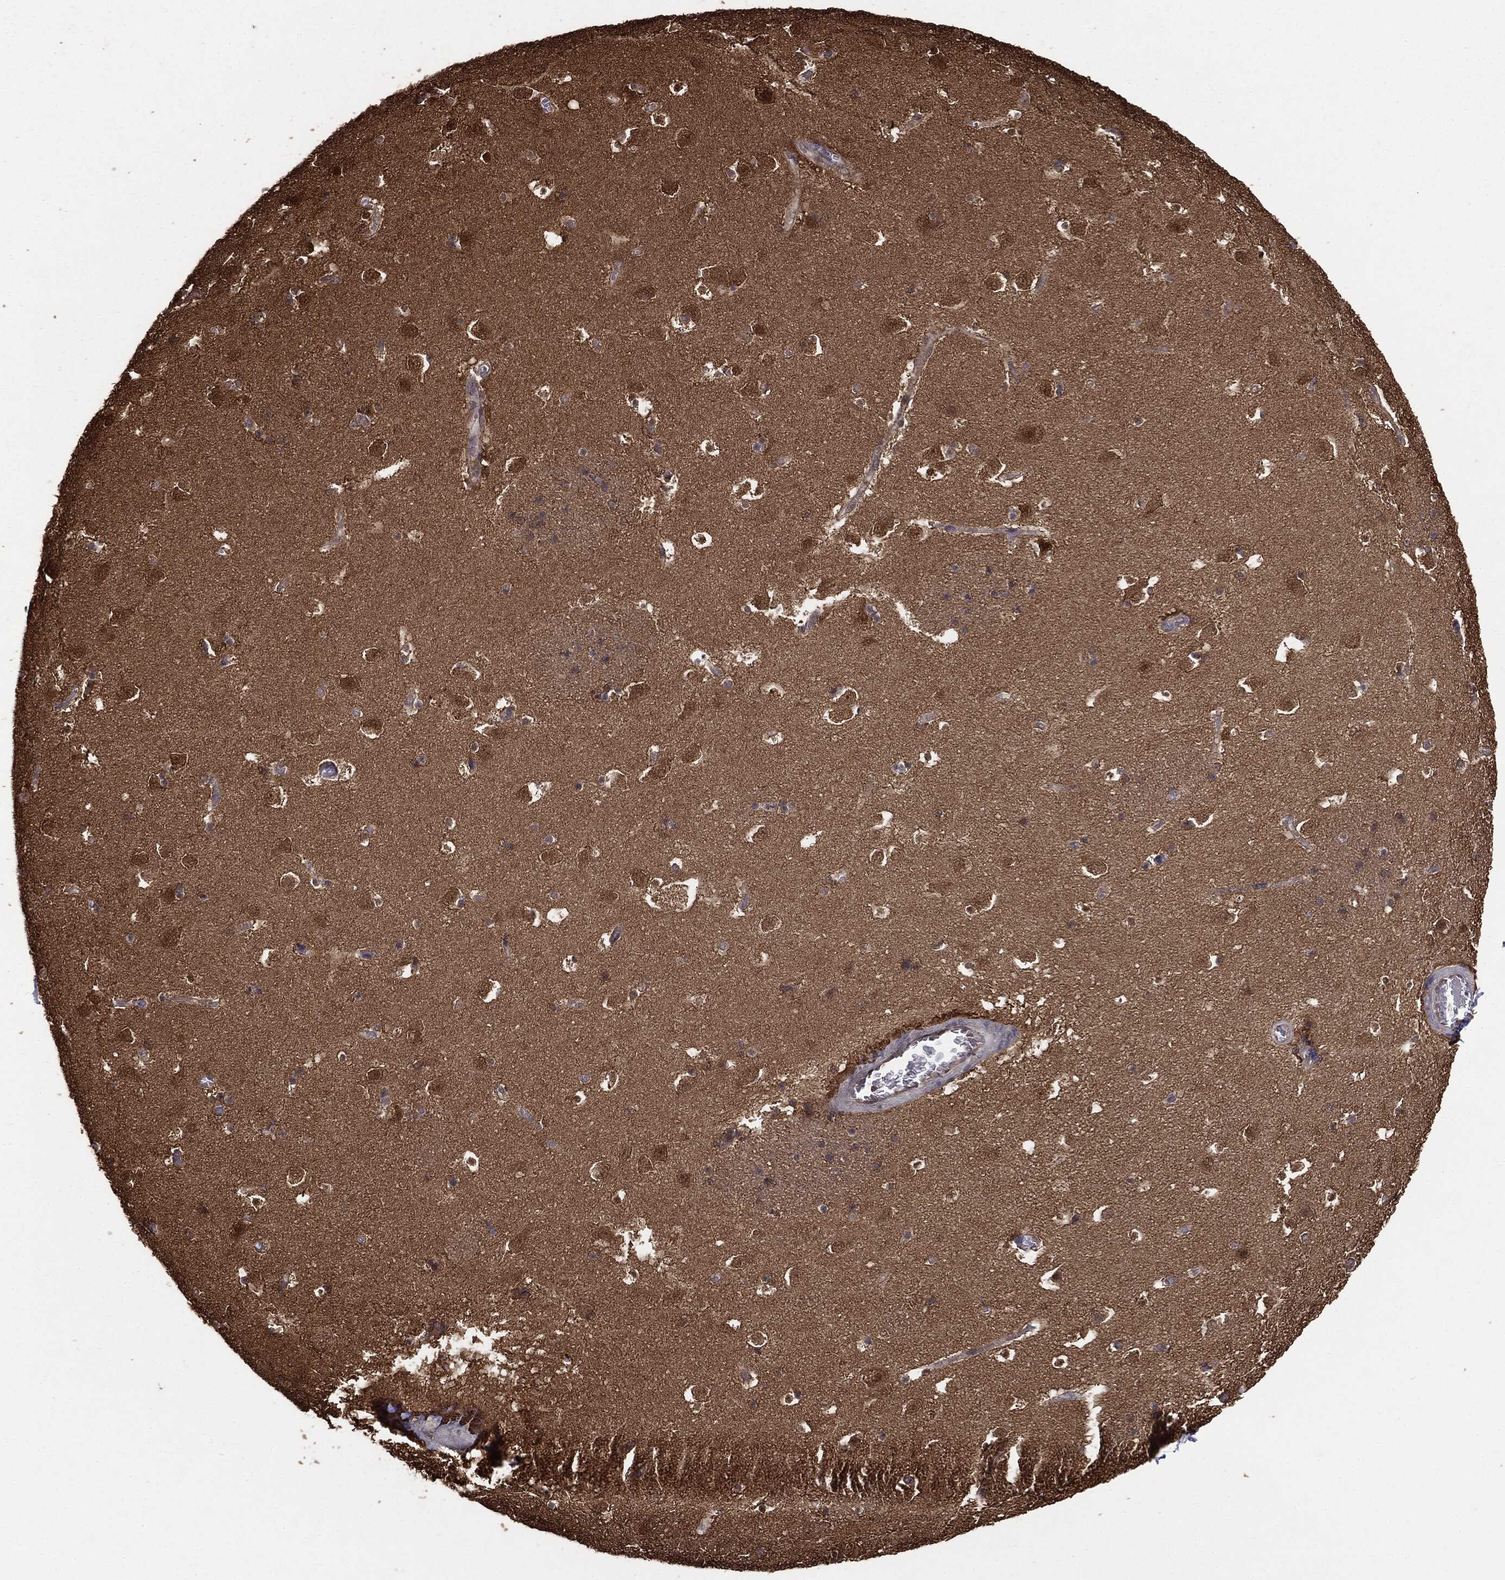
{"staining": {"intensity": "negative", "quantity": "none", "location": "none"}, "tissue": "caudate", "cell_type": "Glial cells", "image_type": "normal", "snomed": [{"axis": "morphology", "description": "Normal tissue, NOS"}, {"axis": "topography", "description": "Lateral ventricle wall"}], "caption": "IHC histopathology image of normal caudate: human caudate stained with DAB exhibits no significant protein positivity in glial cells. (Immunohistochemistry, brightfield microscopy, high magnification).", "gene": "NME1", "patient": {"sex": "female", "age": 42}}